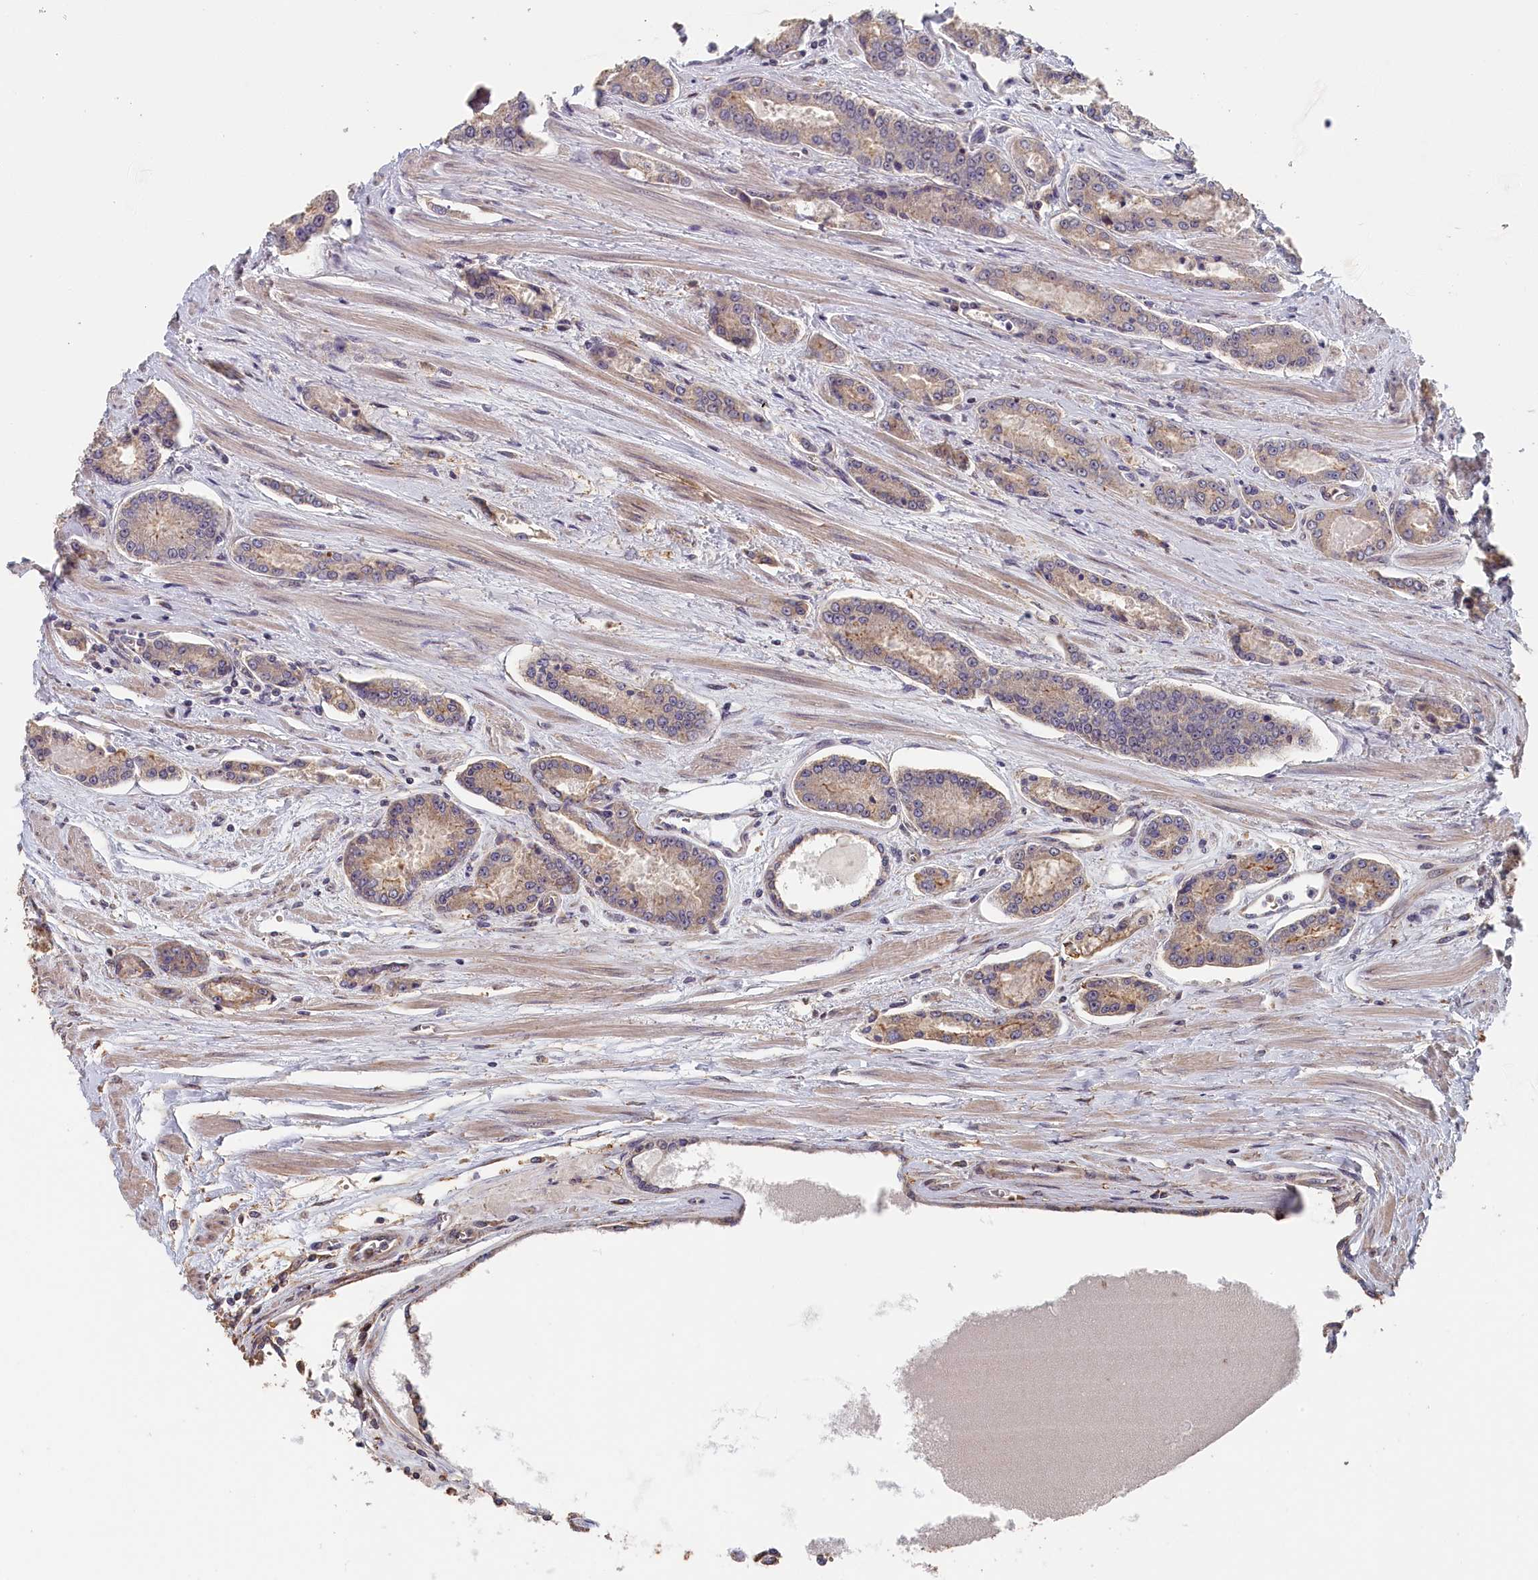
{"staining": {"intensity": "weak", "quantity": "25%-75%", "location": "cytoplasmic/membranous"}, "tissue": "prostate cancer", "cell_type": "Tumor cells", "image_type": "cancer", "snomed": [{"axis": "morphology", "description": "Adenocarcinoma, High grade"}, {"axis": "topography", "description": "Prostate"}], "caption": "Prostate cancer stained with immunohistochemistry (IHC) reveals weak cytoplasmic/membranous expression in about 25%-75% of tumor cells.", "gene": "STX16", "patient": {"sex": "male", "age": 74}}